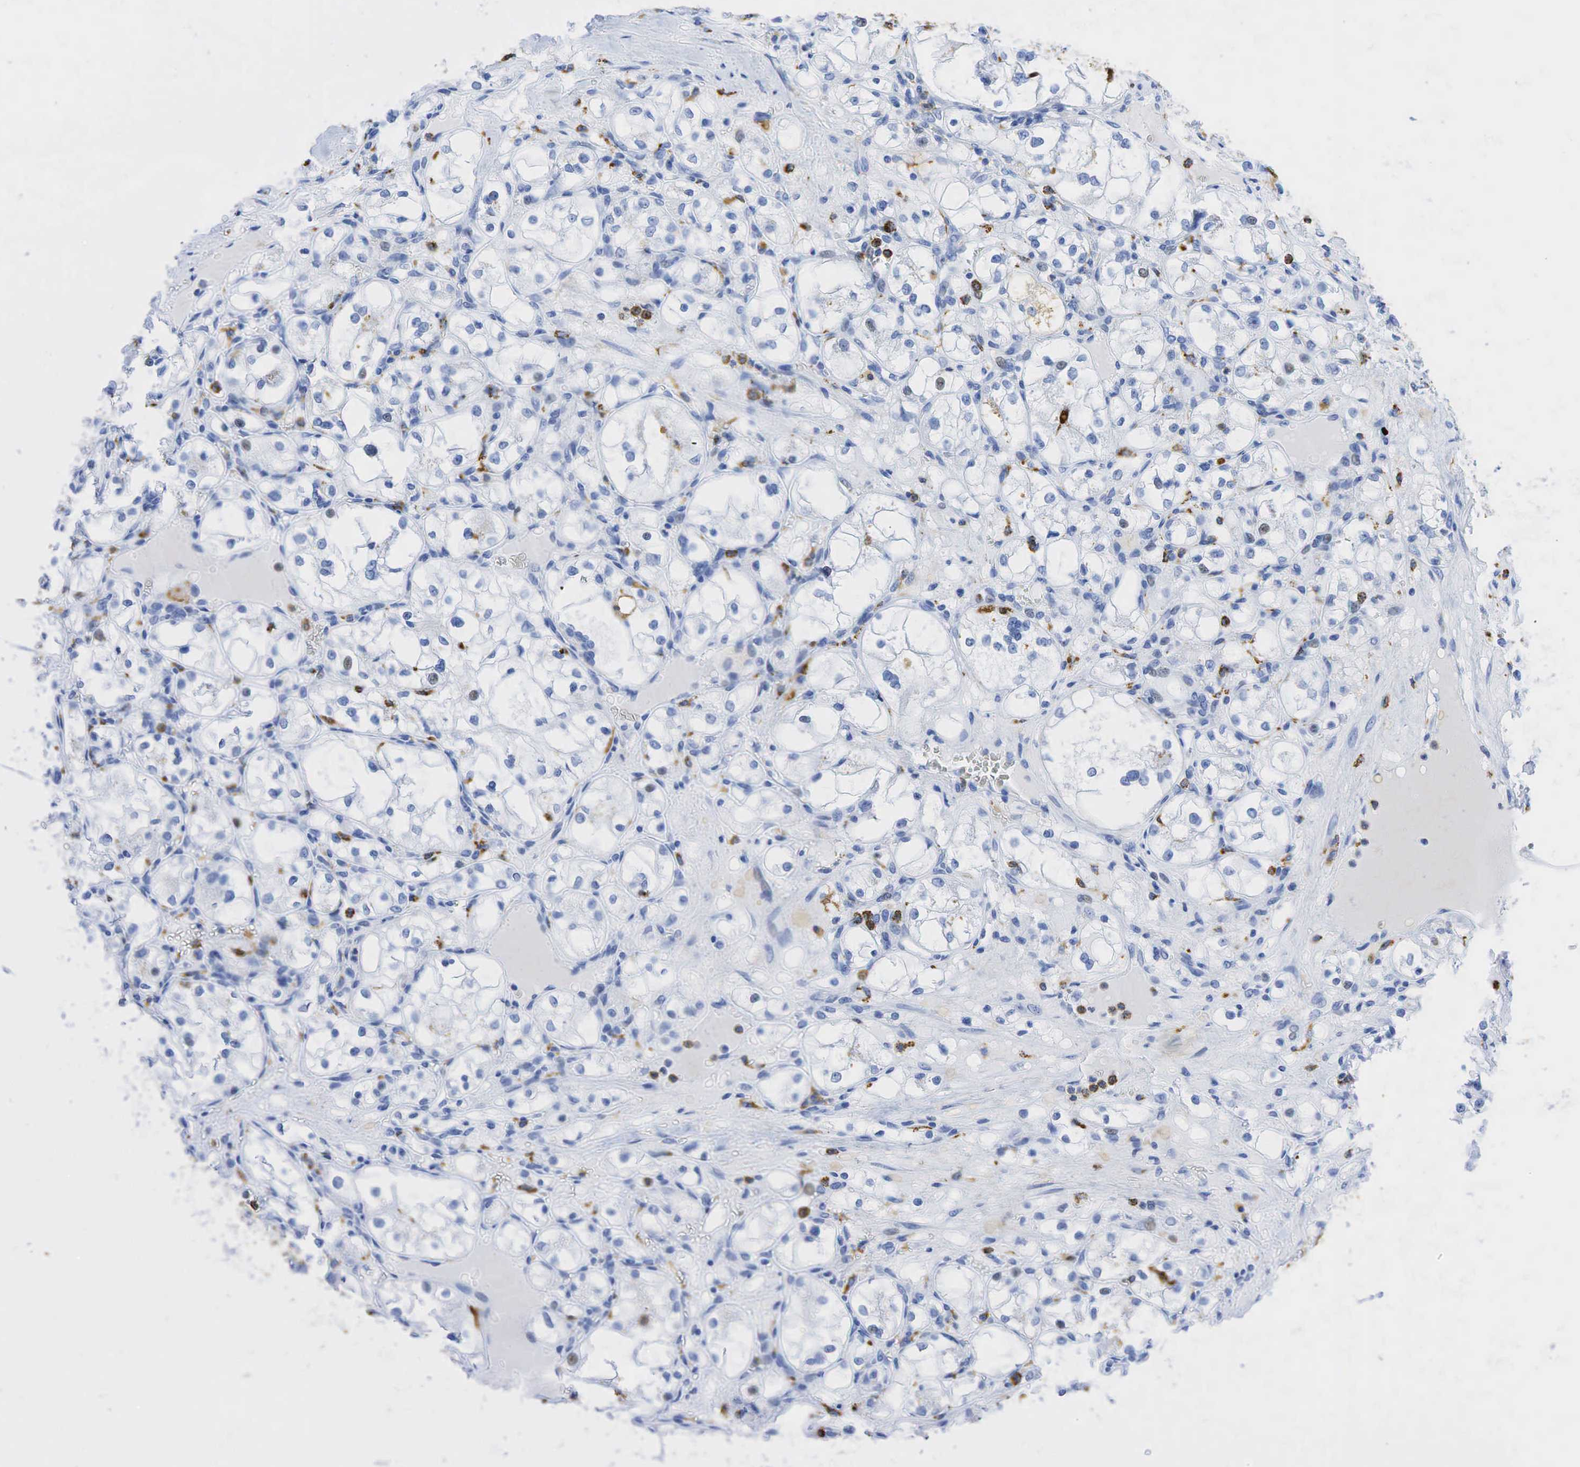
{"staining": {"intensity": "weak", "quantity": "<25%", "location": "nuclear"}, "tissue": "renal cancer", "cell_type": "Tumor cells", "image_type": "cancer", "snomed": [{"axis": "morphology", "description": "Adenocarcinoma, NOS"}, {"axis": "topography", "description": "Kidney"}], "caption": "Renal adenocarcinoma was stained to show a protein in brown. There is no significant staining in tumor cells.", "gene": "CD68", "patient": {"sex": "male", "age": 61}}